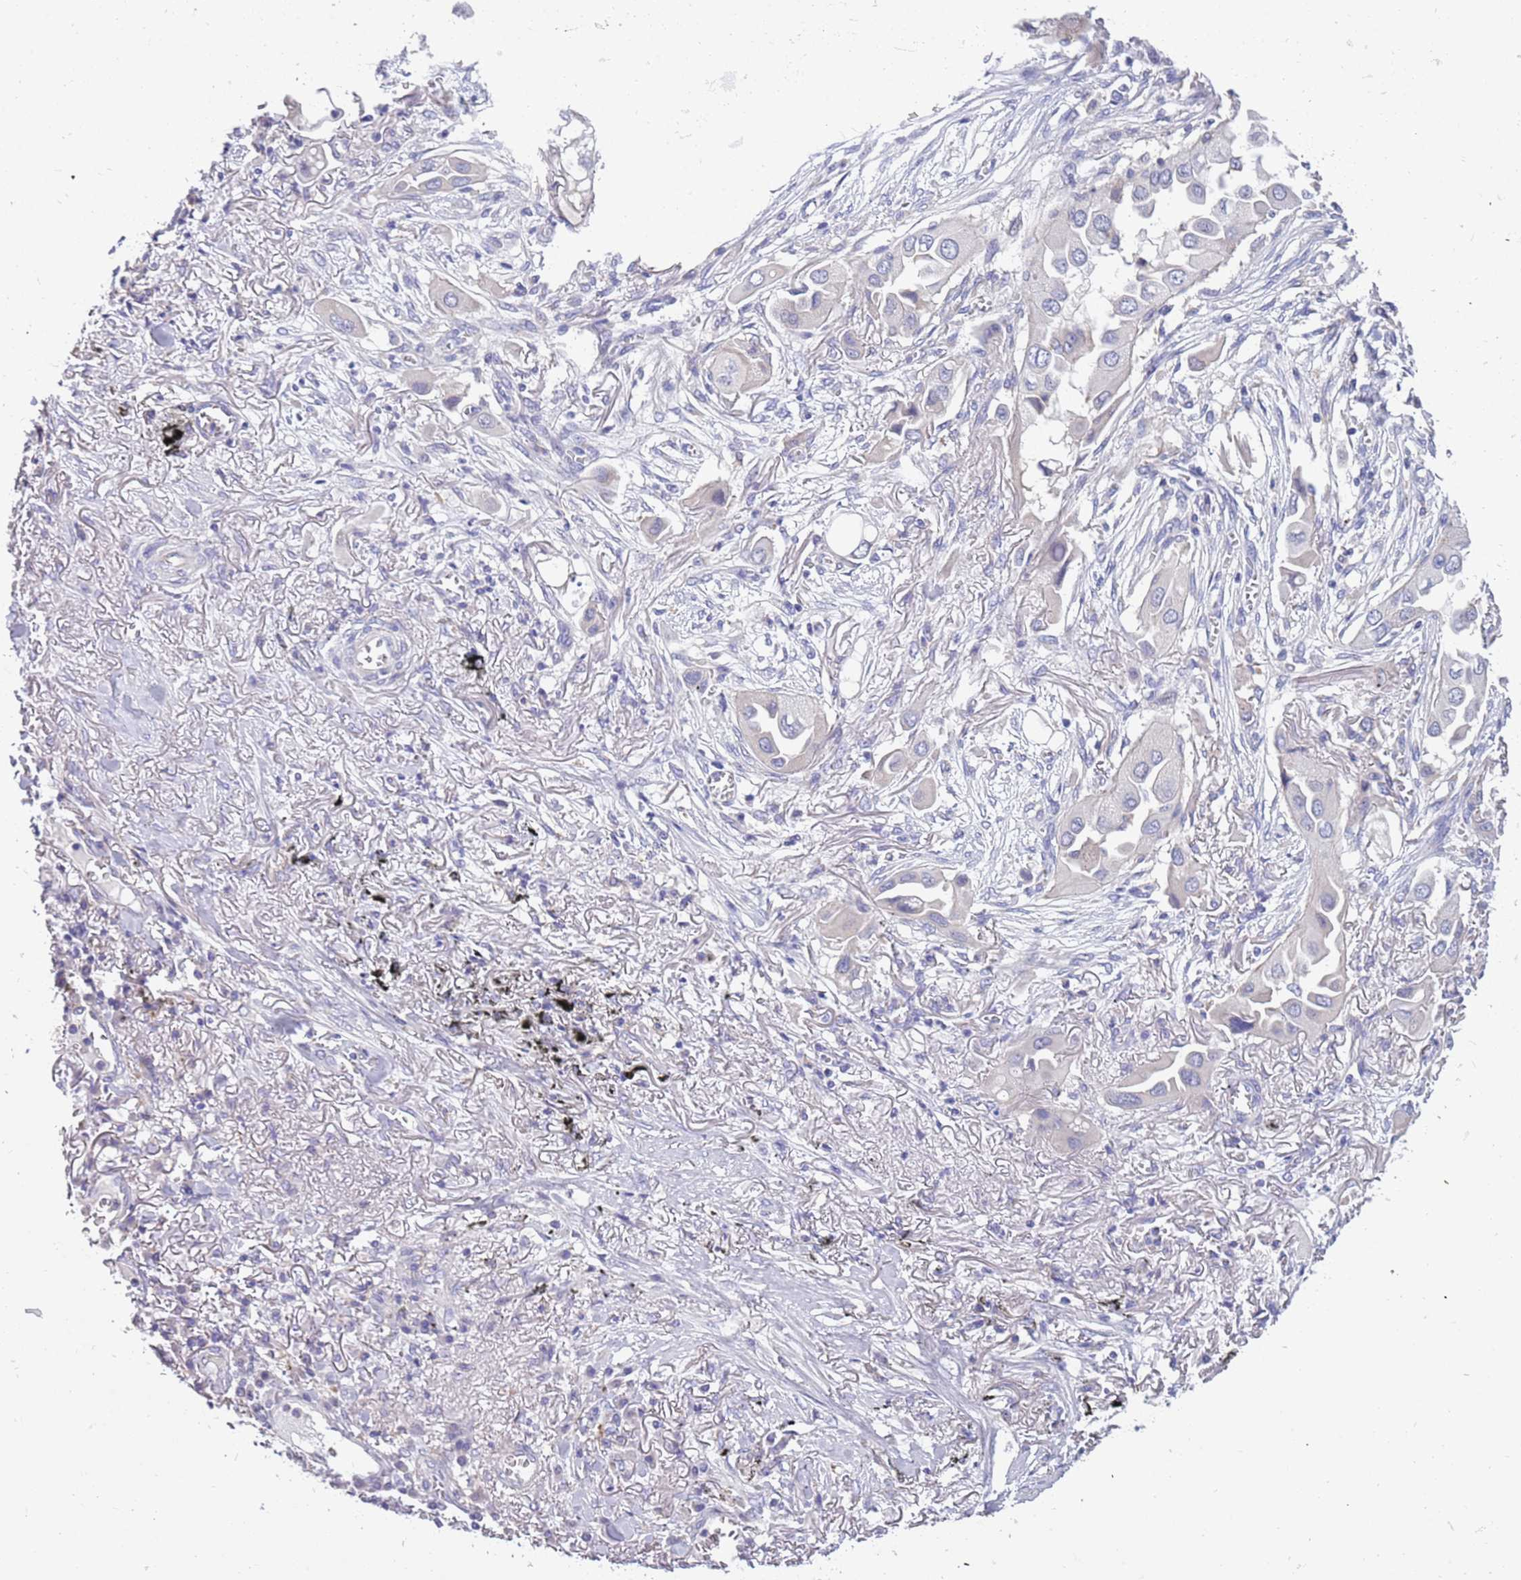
{"staining": {"intensity": "negative", "quantity": "none", "location": "none"}, "tissue": "lung cancer", "cell_type": "Tumor cells", "image_type": "cancer", "snomed": [{"axis": "morphology", "description": "Adenocarcinoma, NOS"}, {"axis": "topography", "description": "Lung"}], "caption": "Tumor cells are negative for brown protein staining in lung cancer. (DAB (3,3'-diaminobenzidine) immunohistochemistry visualized using brightfield microscopy, high magnification).", "gene": "RHCG", "patient": {"sex": "female", "age": 76}}